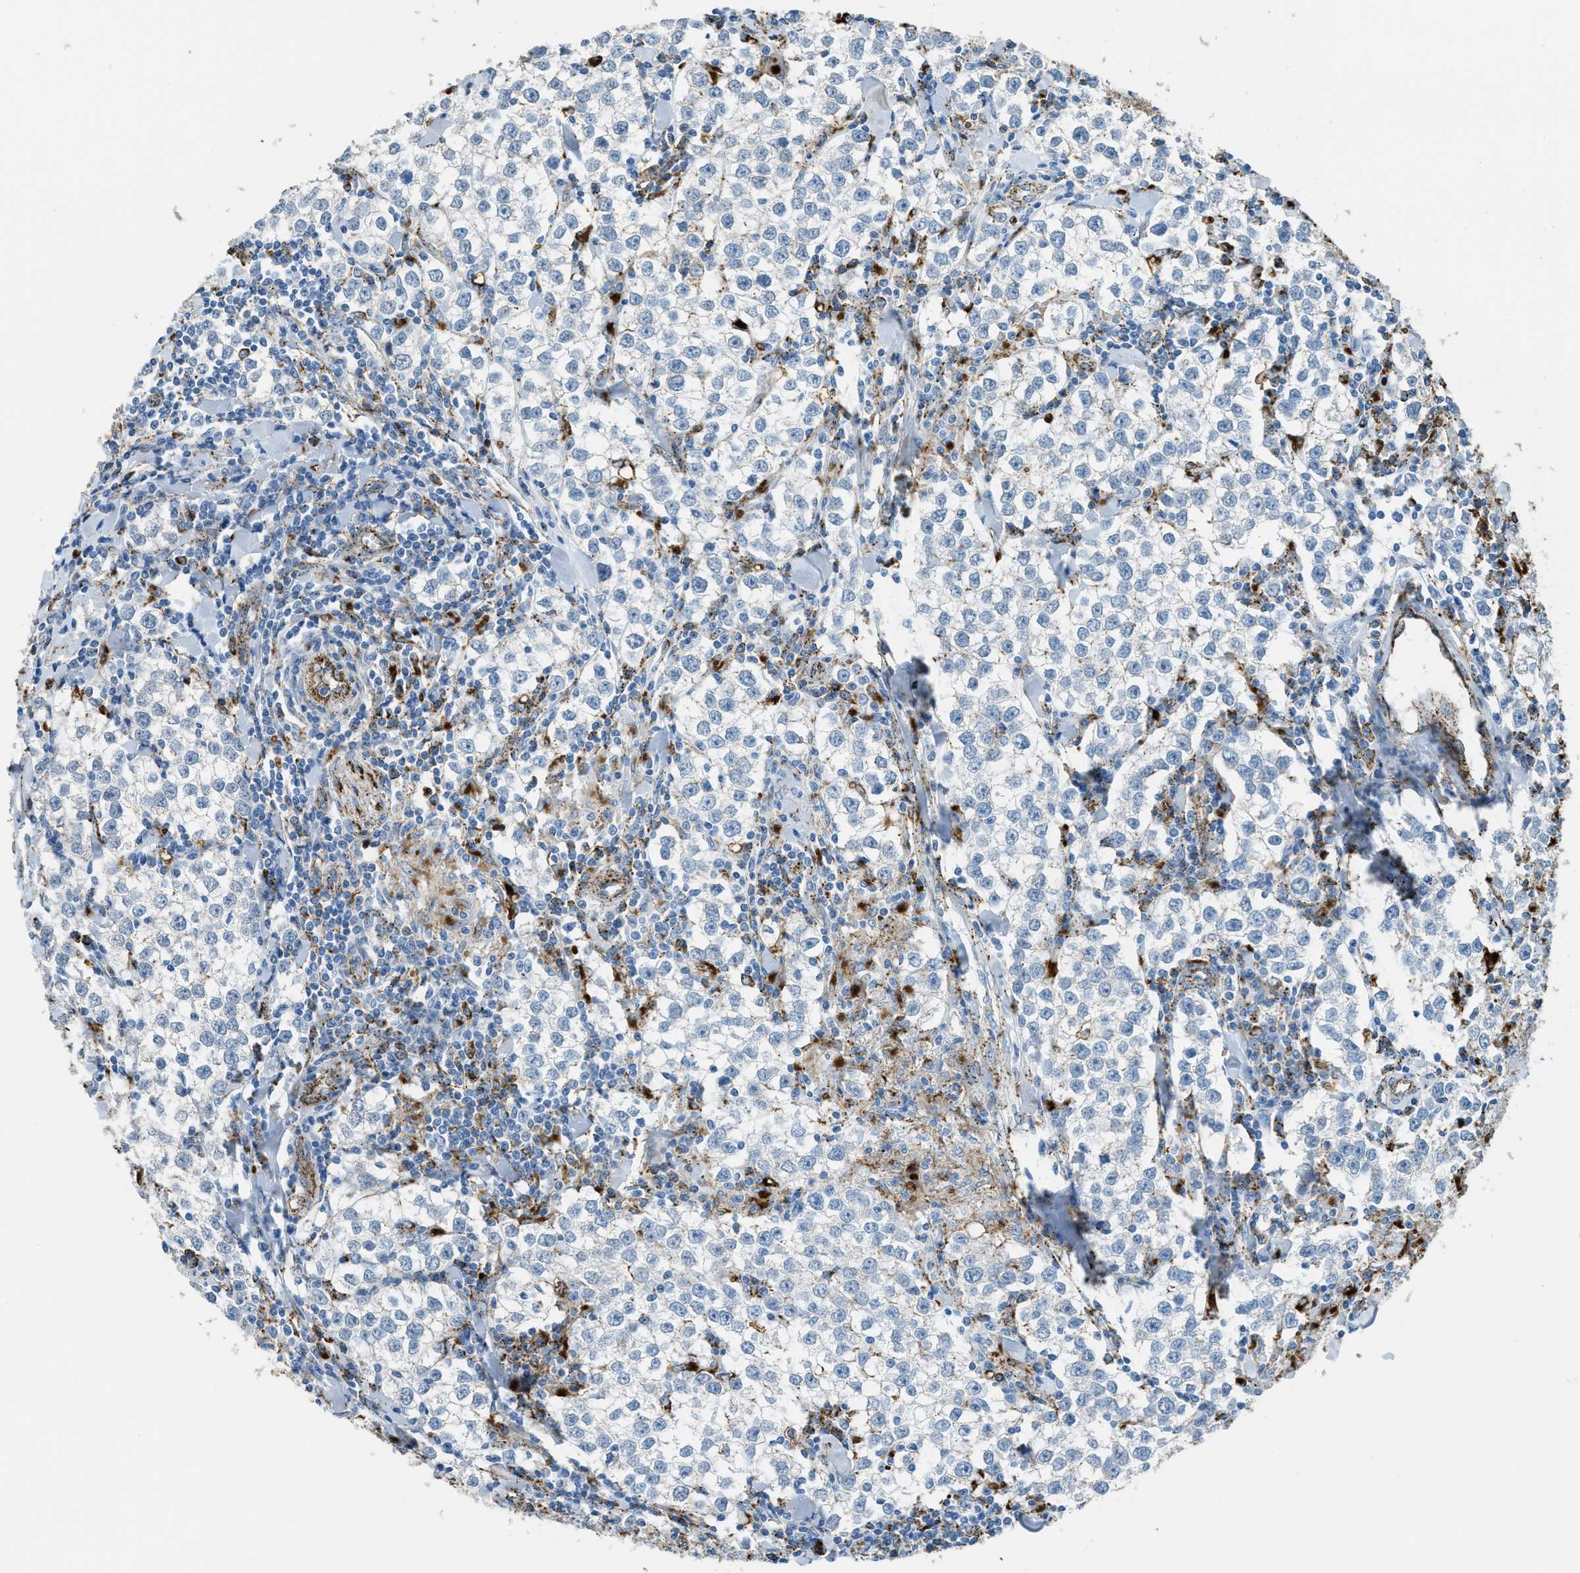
{"staining": {"intensity": "negative", "quantity": "none", "location": "none"}, "tissue": "testis cancer", "cell_type": "Tumor cells", "image_type": "cancer", "snomed": [{"axis": "morphology", "description": "Seminoma, NOS"}, {"axis": "morphology", "description": "Carcinoma, Embryonal, NOS"}, {"axis": "topography", "description": "Testis"}], "caption": "Immunohistochemistry (IHC) photomicrograph of neoplastic tissue: human testis cancer stained with DAB demonstrates no significant protein positivity in tumor cells.", "gene": "SCARB2", "patient": {"sex": "male", "age": 36}}